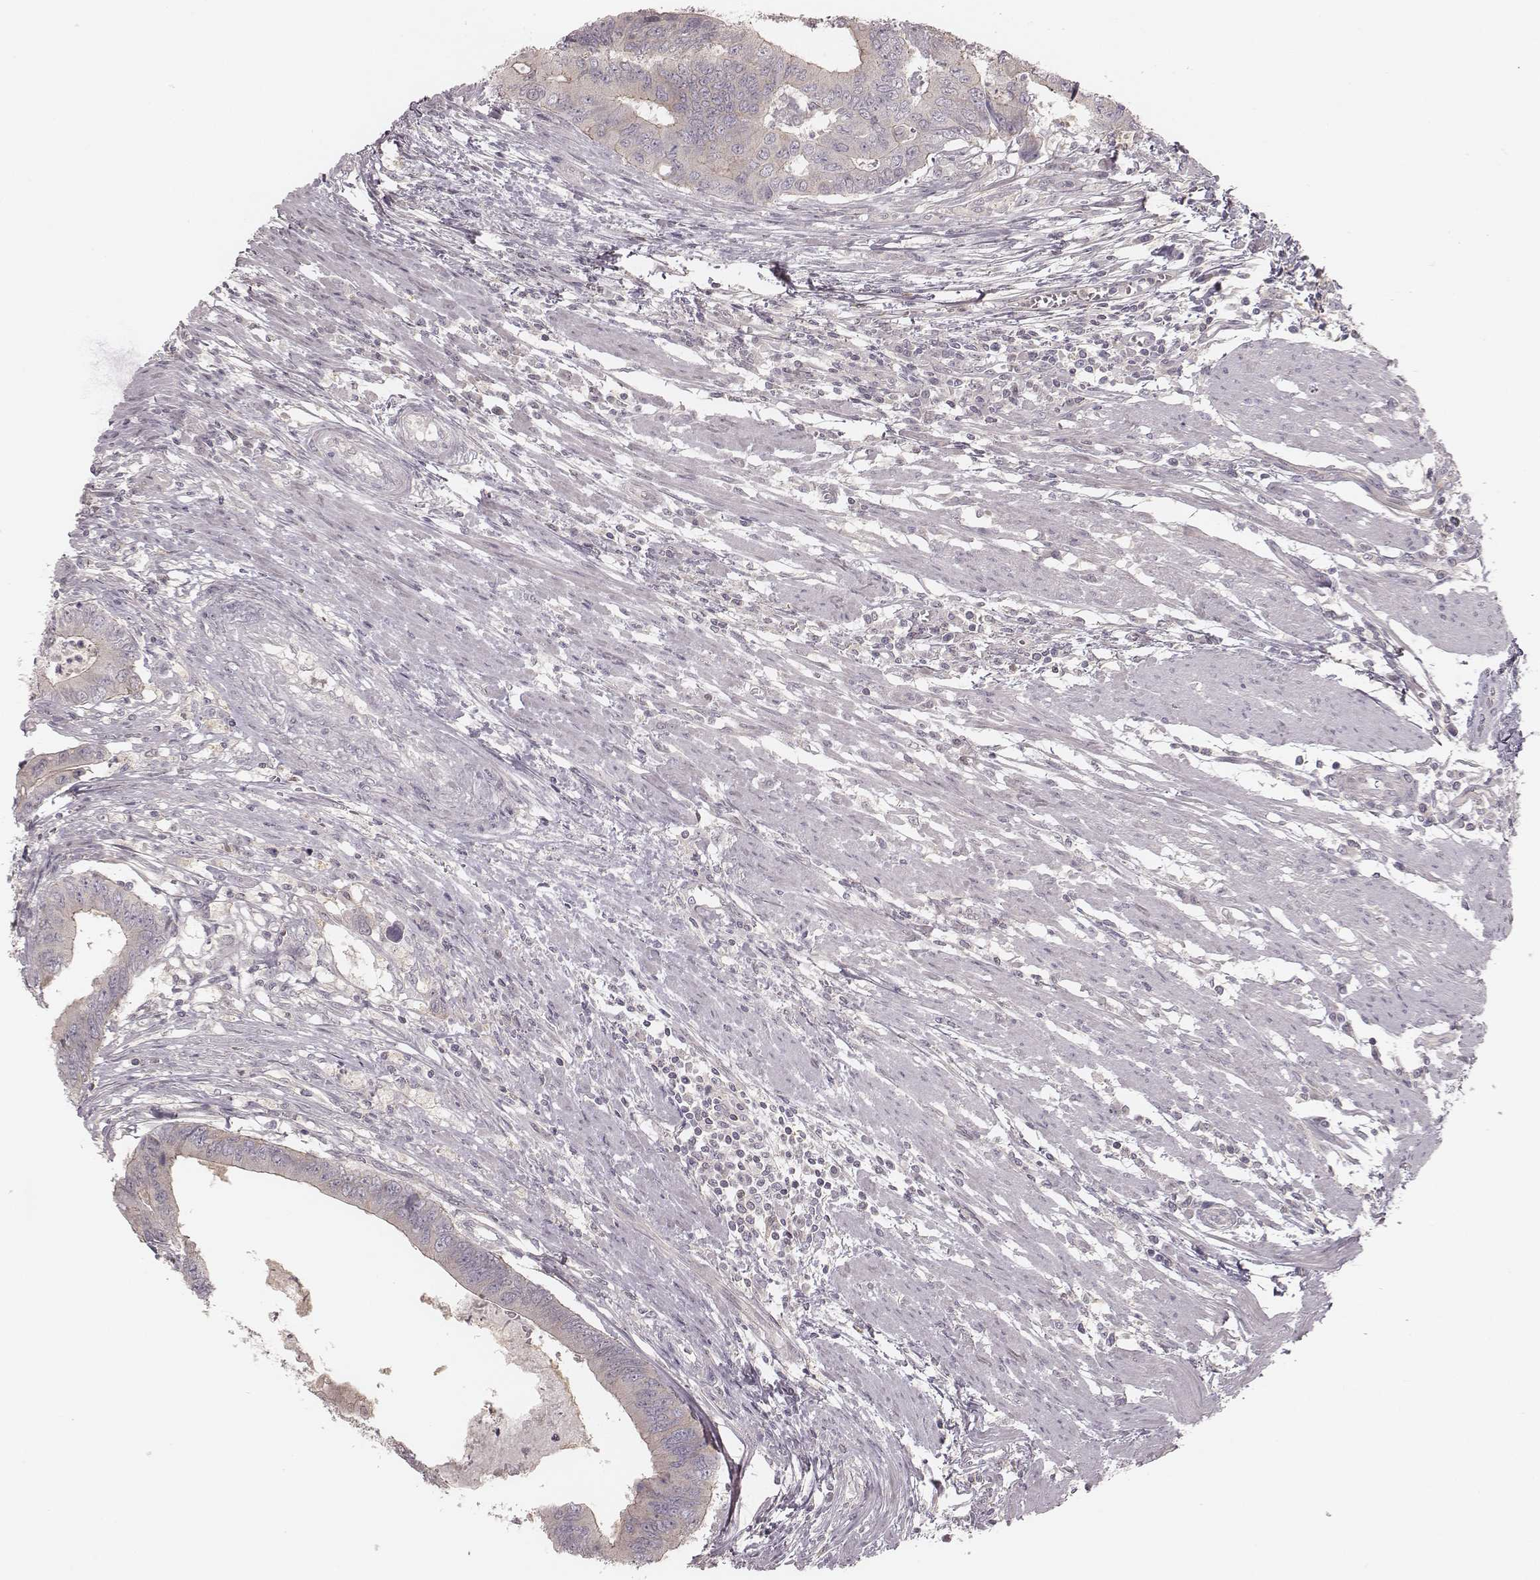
{"staining": {"intensity": "negative", "quantity": "none", "location": "none"}, "tissue": "colorectal cancer", "cell_type": "Tumor cells", "image_type": "cancer", "snomed": [{"axis": "morphology", "description": "Adenocarcinoma, NOS"}, {"axis": "topography", "description": "Colon"}], "caption": "Tumor cells show no significant expression in colorectal cancer (adenocarcinoma).", "gene": "TDRD5", "patient": {"sex": "male", "age": 53}}